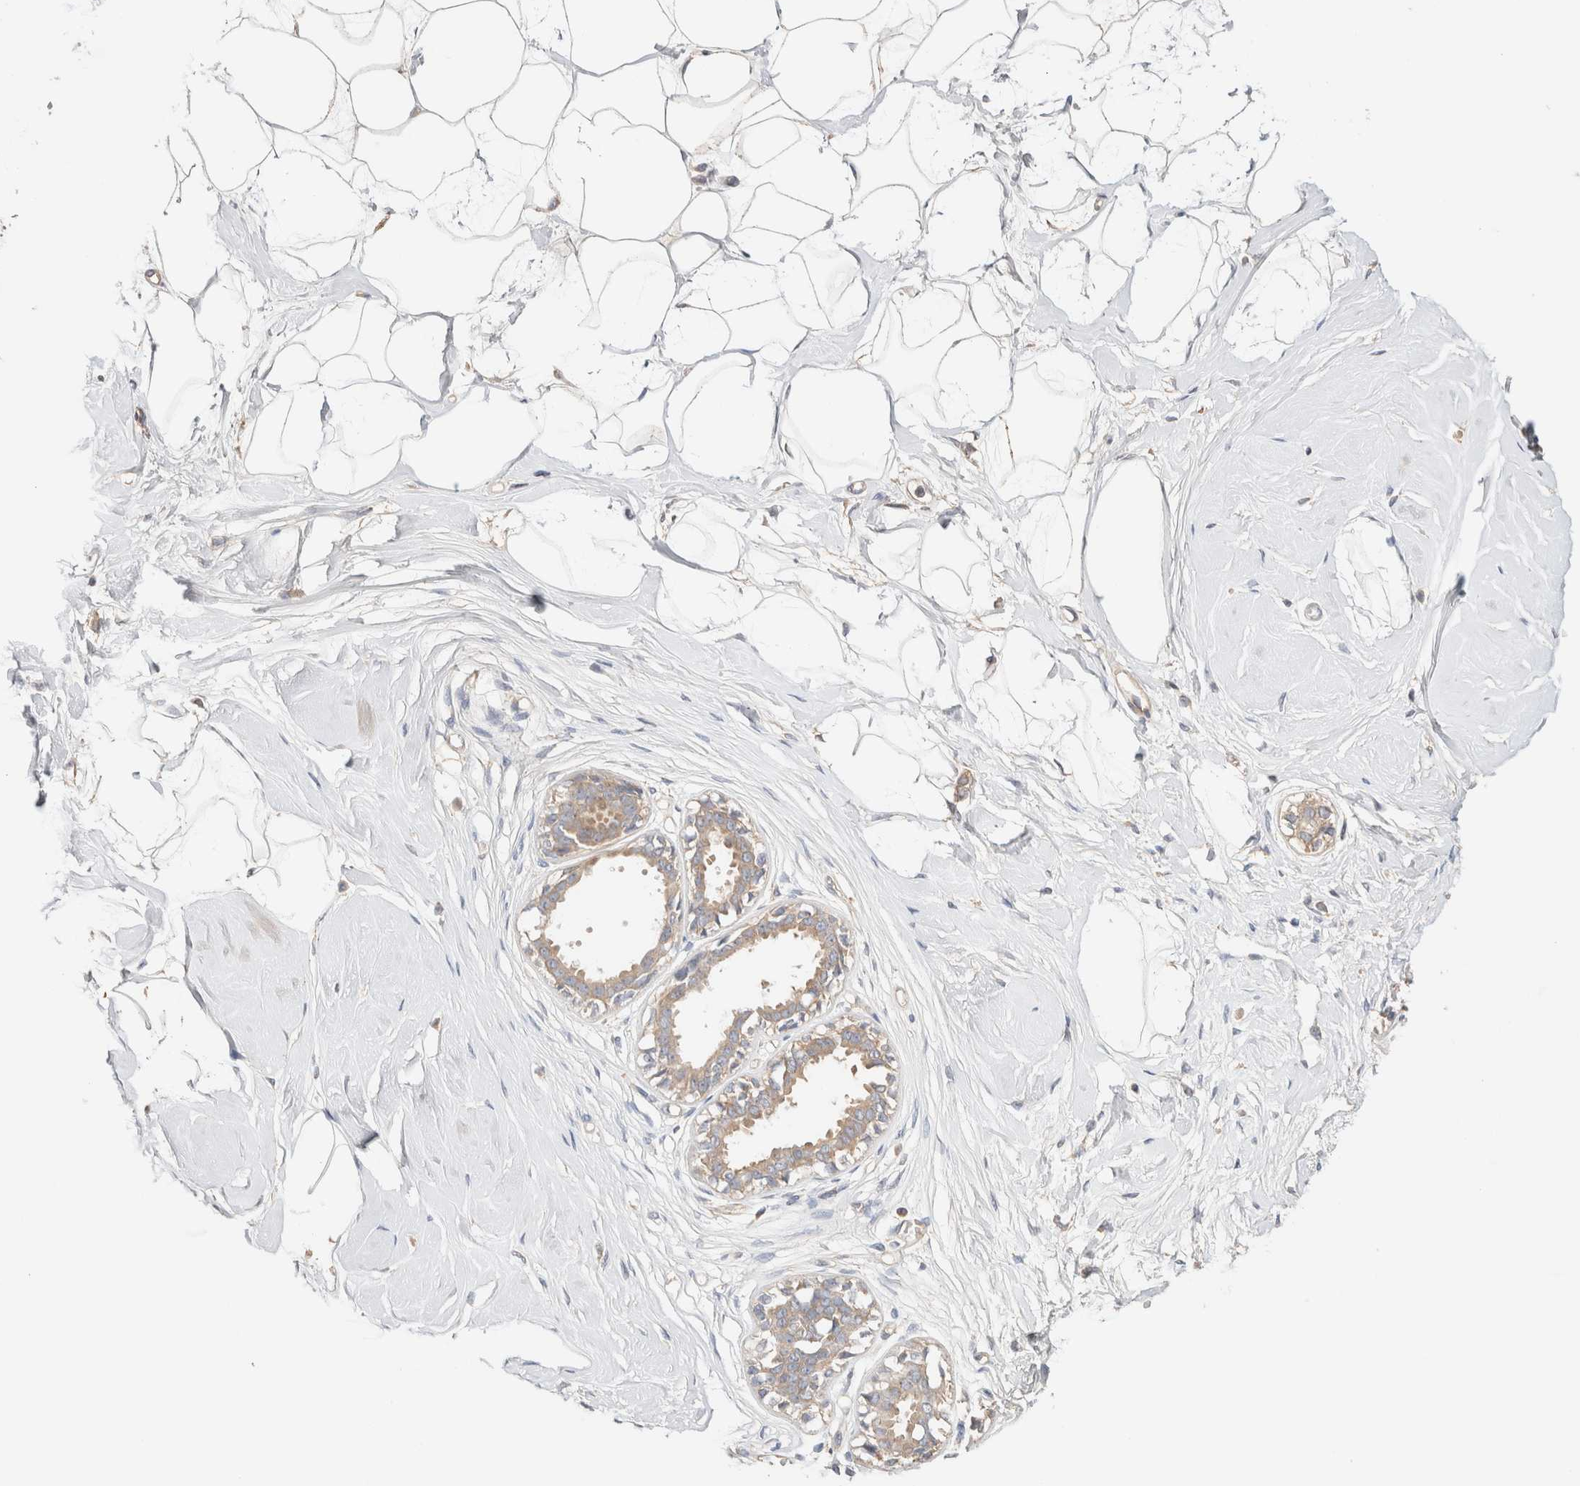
{"staining": {"intensity": "weak", "quantity": ">75%", "location": "cytoplasmic/membranous"}, "tissue": "breast", "cell_type": "Adipocytes", "image_type": "normal", "snomed": [{"axis": "morphology", "description": "Normal tissue, NOS"}, {"axis": "topography", "description": "Breast"}], "caption": "IHC of unremarkable human breast exhibits low levels of weak cytoplasmic/membranous positivity in approximately >75% of adipocytes.", "gene": "B3GNTL1", "patient": {"sex": "female", "age": 45}}